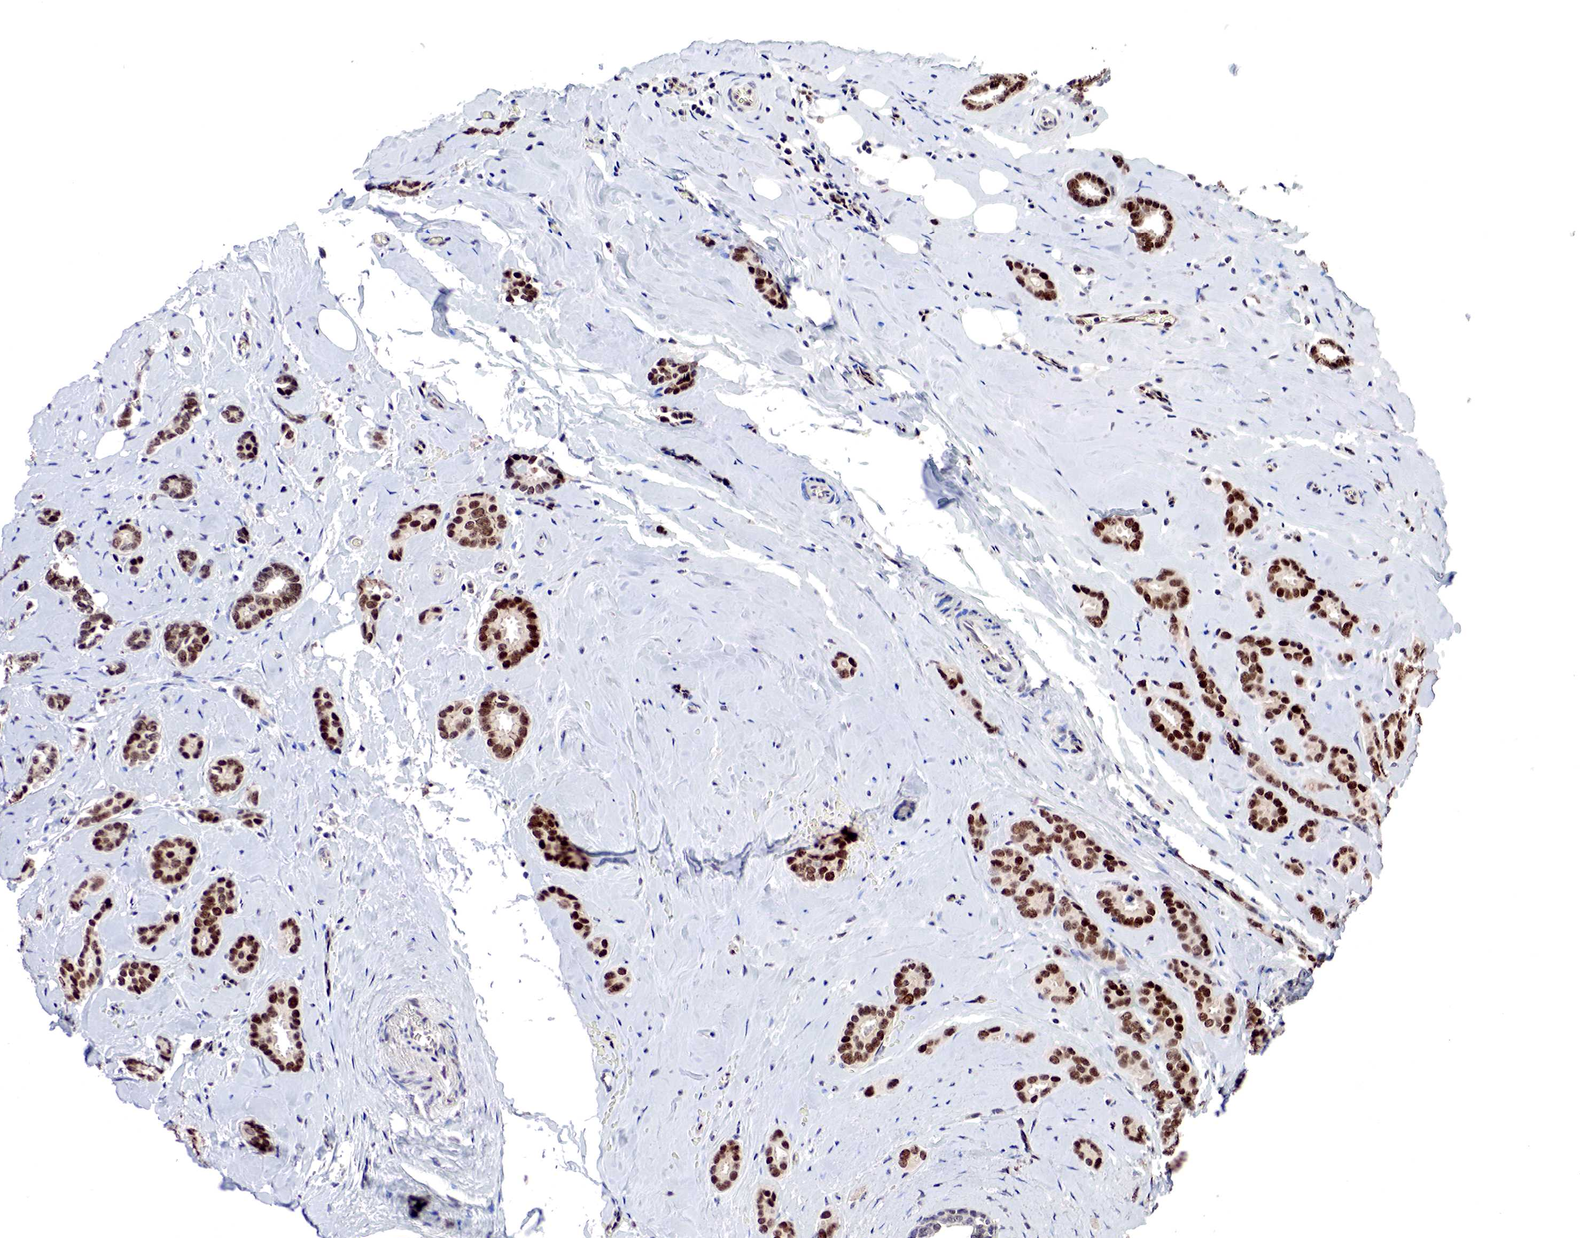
{"staining": {"intensity": "strong", "quantity": ">75%", "location": "nuclear"}, "tissue": "breast cancer", "cell_type": "Tumor cells", "image_type": "cancer", "snomed": [{"axis": "morphology", "description": "Duct carcinoma"}, {"axis": "topography", "description": "Breast"}], "caption": "The micrograph displays a brown stain indicating the presence of a protein in the nuclear of tumor cells in breast cancer. (DAB = brown stain, brightfield microscopy at high magnification).", "gene": "DACH2", "patient": {"sex": "female", "age": 50}}